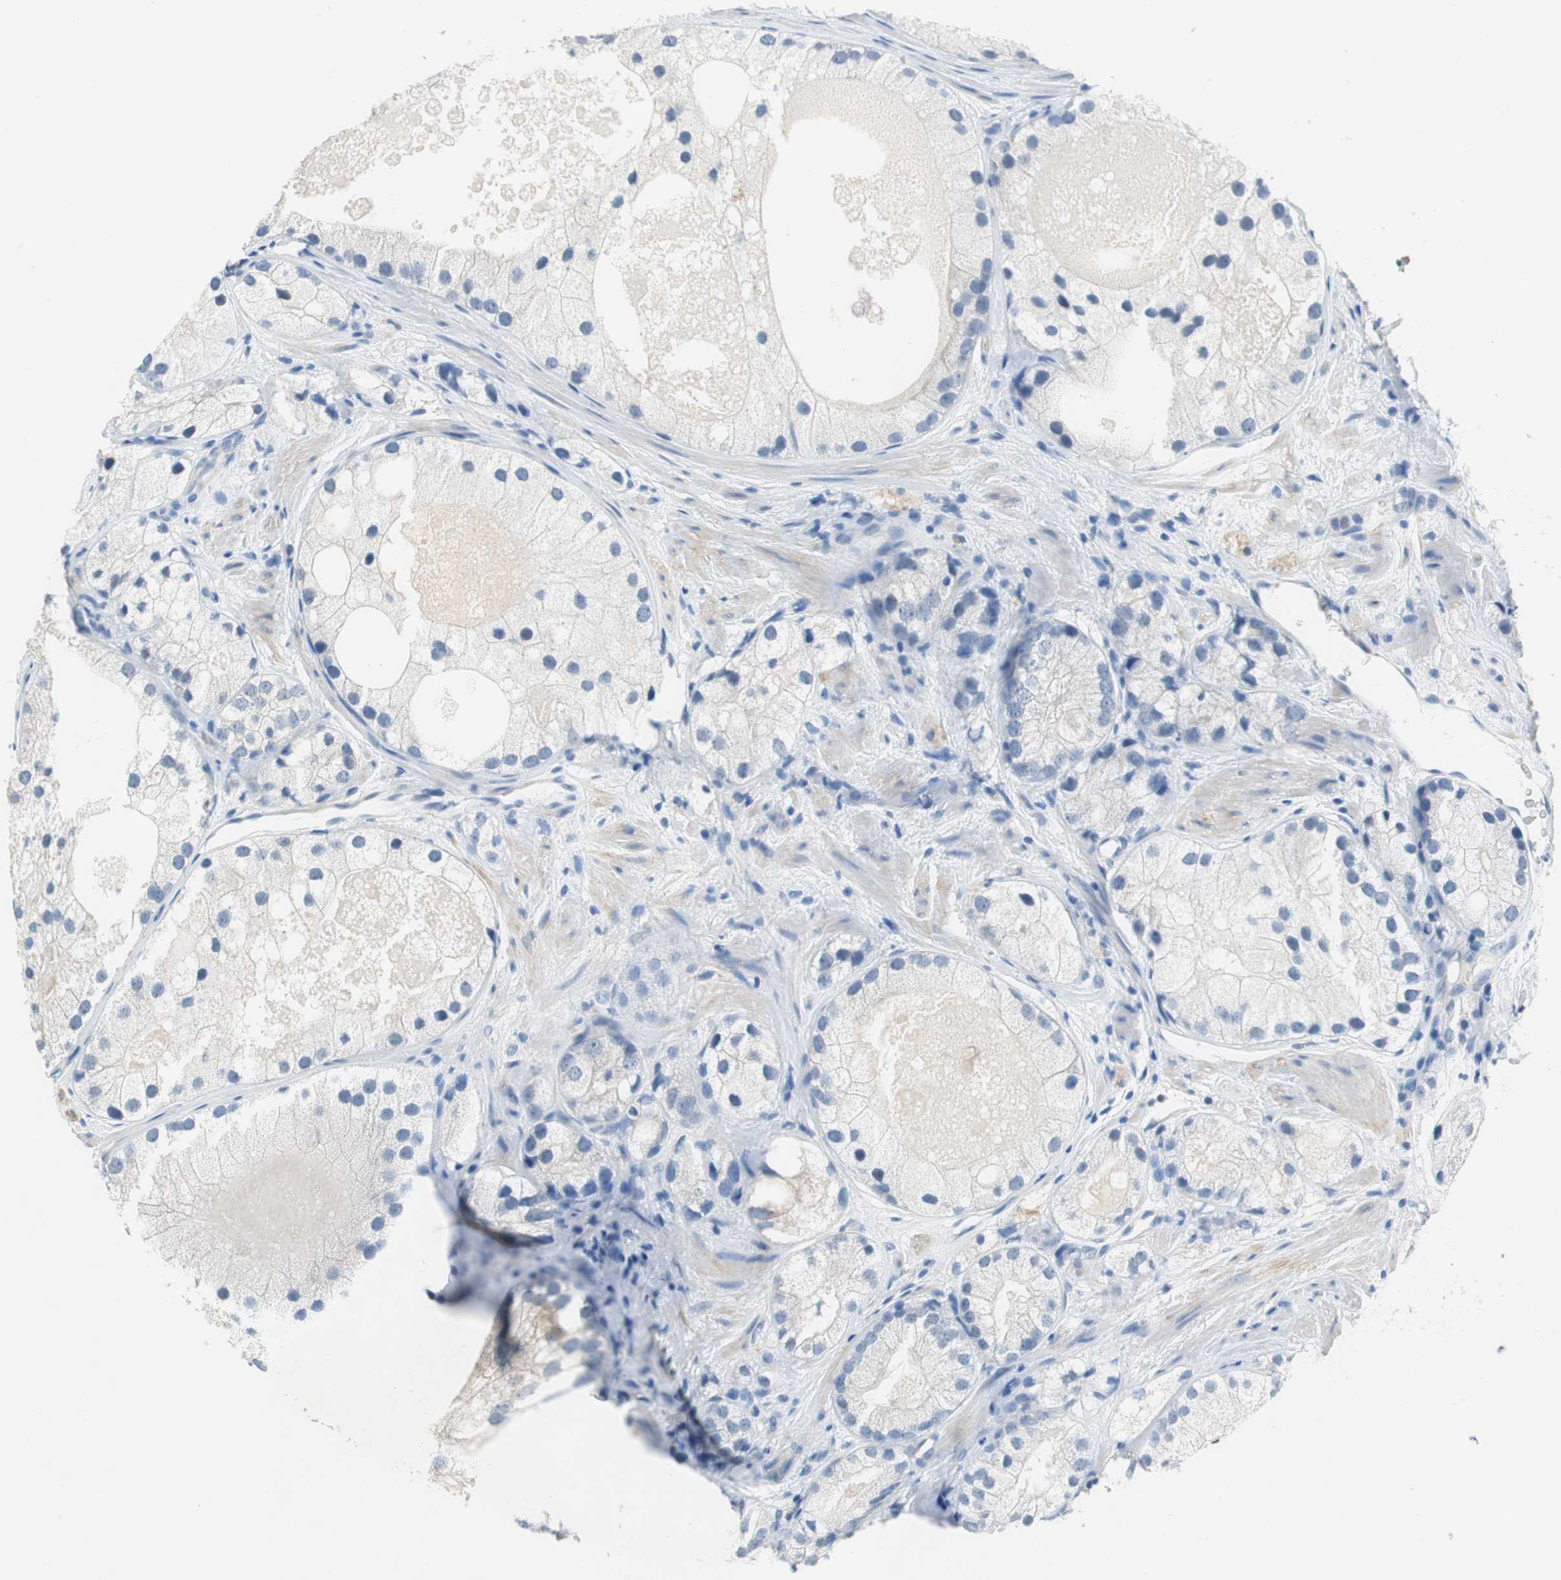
{"staining": {"intensity": "negative", "quantity": "none", "location": "none"}, "tissue": "prostate cancer", "cell_type": "Tumor cells", "image_type": "cancer", "snomed": [{"axis": "morphology", "description": "Adenocarcinoma, Low grade"}, {"axis": "topography", "description": "Prostate"}], "caption": "DAB (3,3'-diaminobenzidine) immunohistochemical staining of low-grade adenocarcinoma (prostate) demonstrates no significant positivity in tumor cells. (DAB IHC visualized using brightfield microscopy, high magnification).", "gene": "FADS2", "patient": {"sex": "male", "age": 69}}